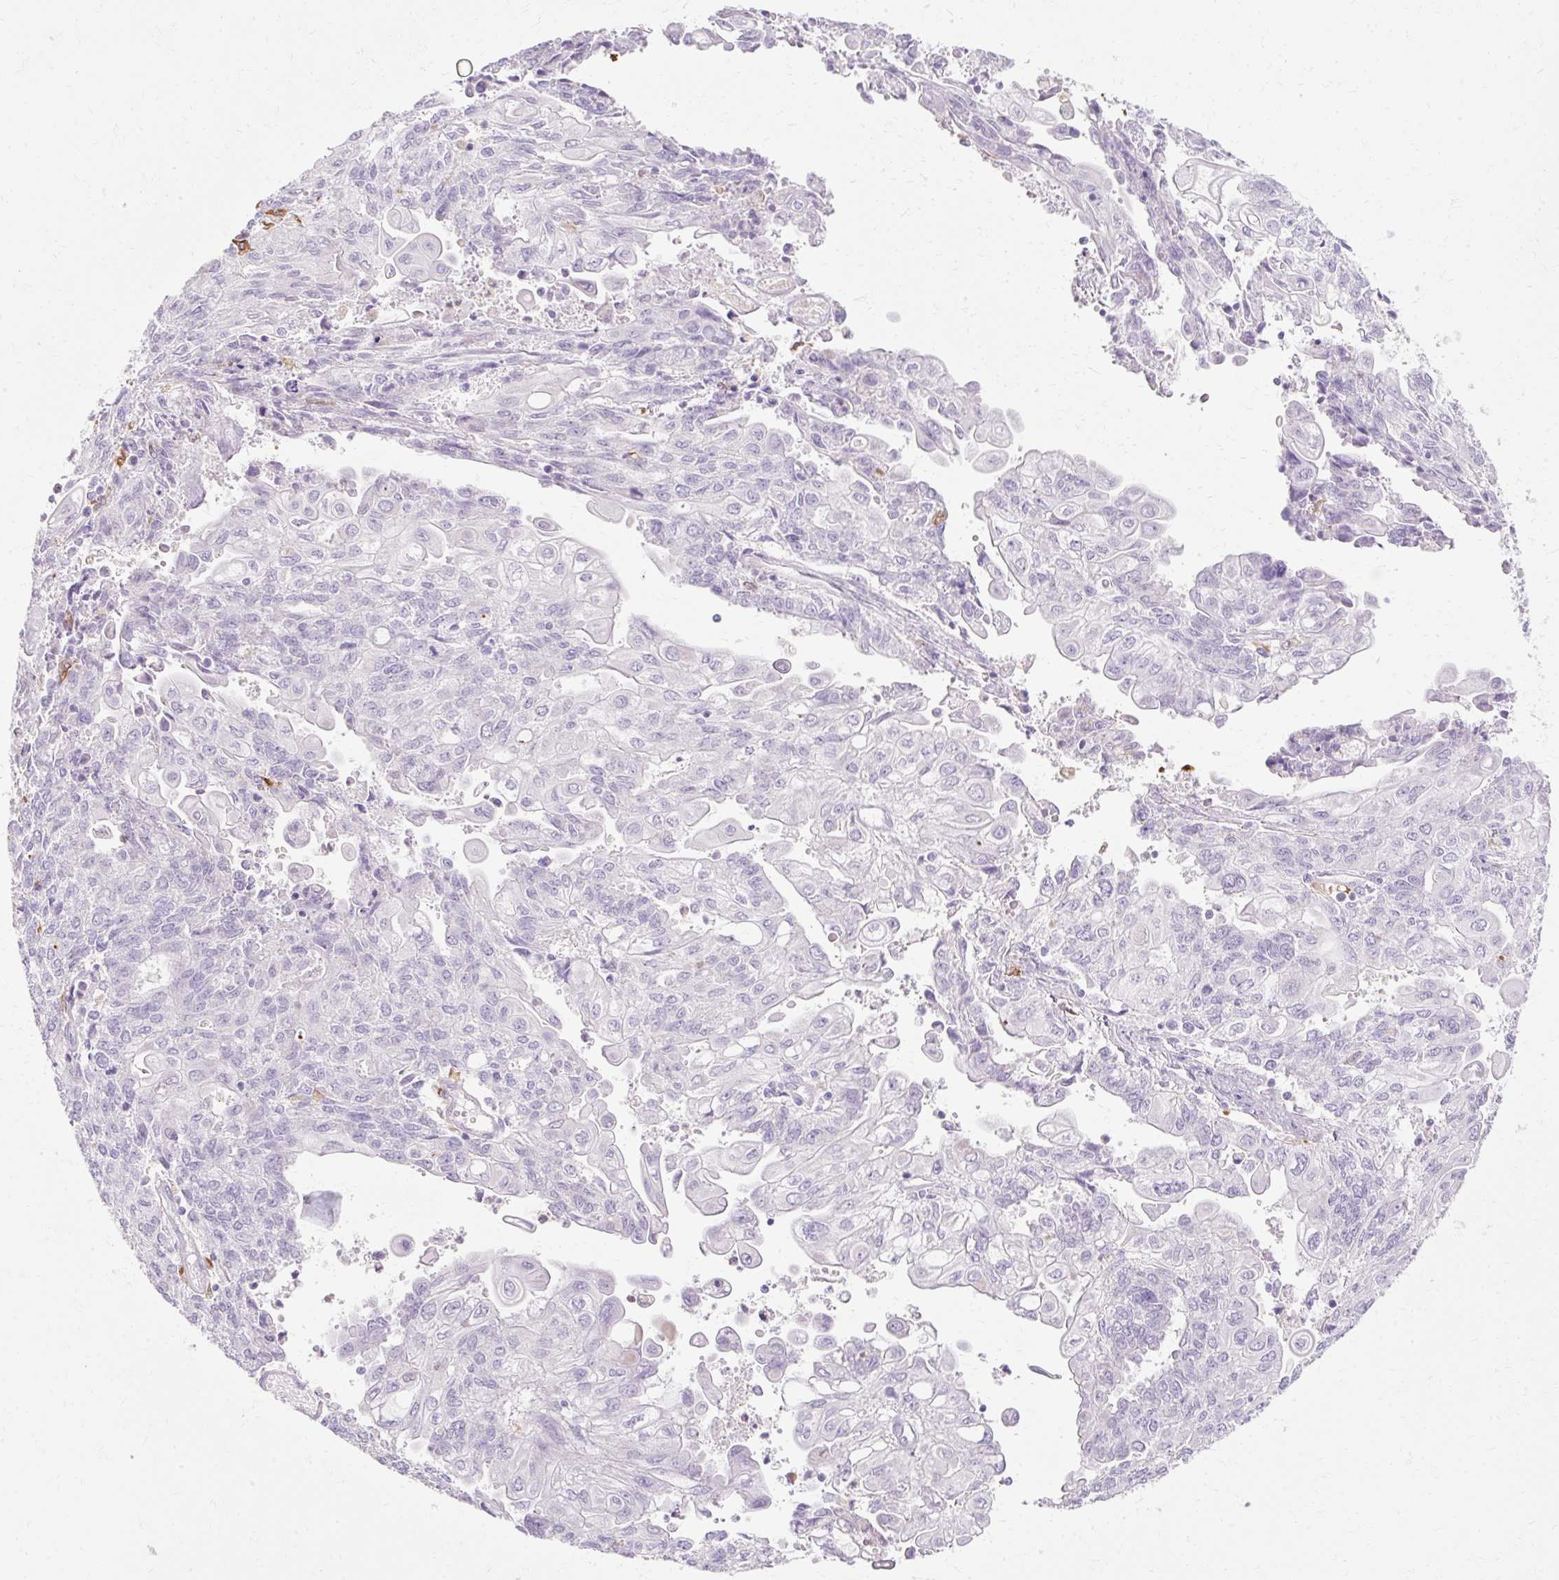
{"staining": {"intensity": "negative", "quantity": "none", "location": "none"}, "tissue": "endometrial cancer", "cell_type": "Tumor cells", "image_type": "cancer", "snomed": [{"axis": "morphology", "description": "Adenocarcinoma, NOS"}, {"axis": "topography", "description": "Endometrium"}], "caption": "The image reveals no staining of tumor cells in endometrial cancer. (Stains: DAB (3,3'-diaminobenzidine) immunohistochemistry (IHC) with hematoxylin counter stain, Microscopy: brightfield microscopy at high magnification).", "gene": "HSD11B1", "patient": {"sex": "female", "age": 54}}